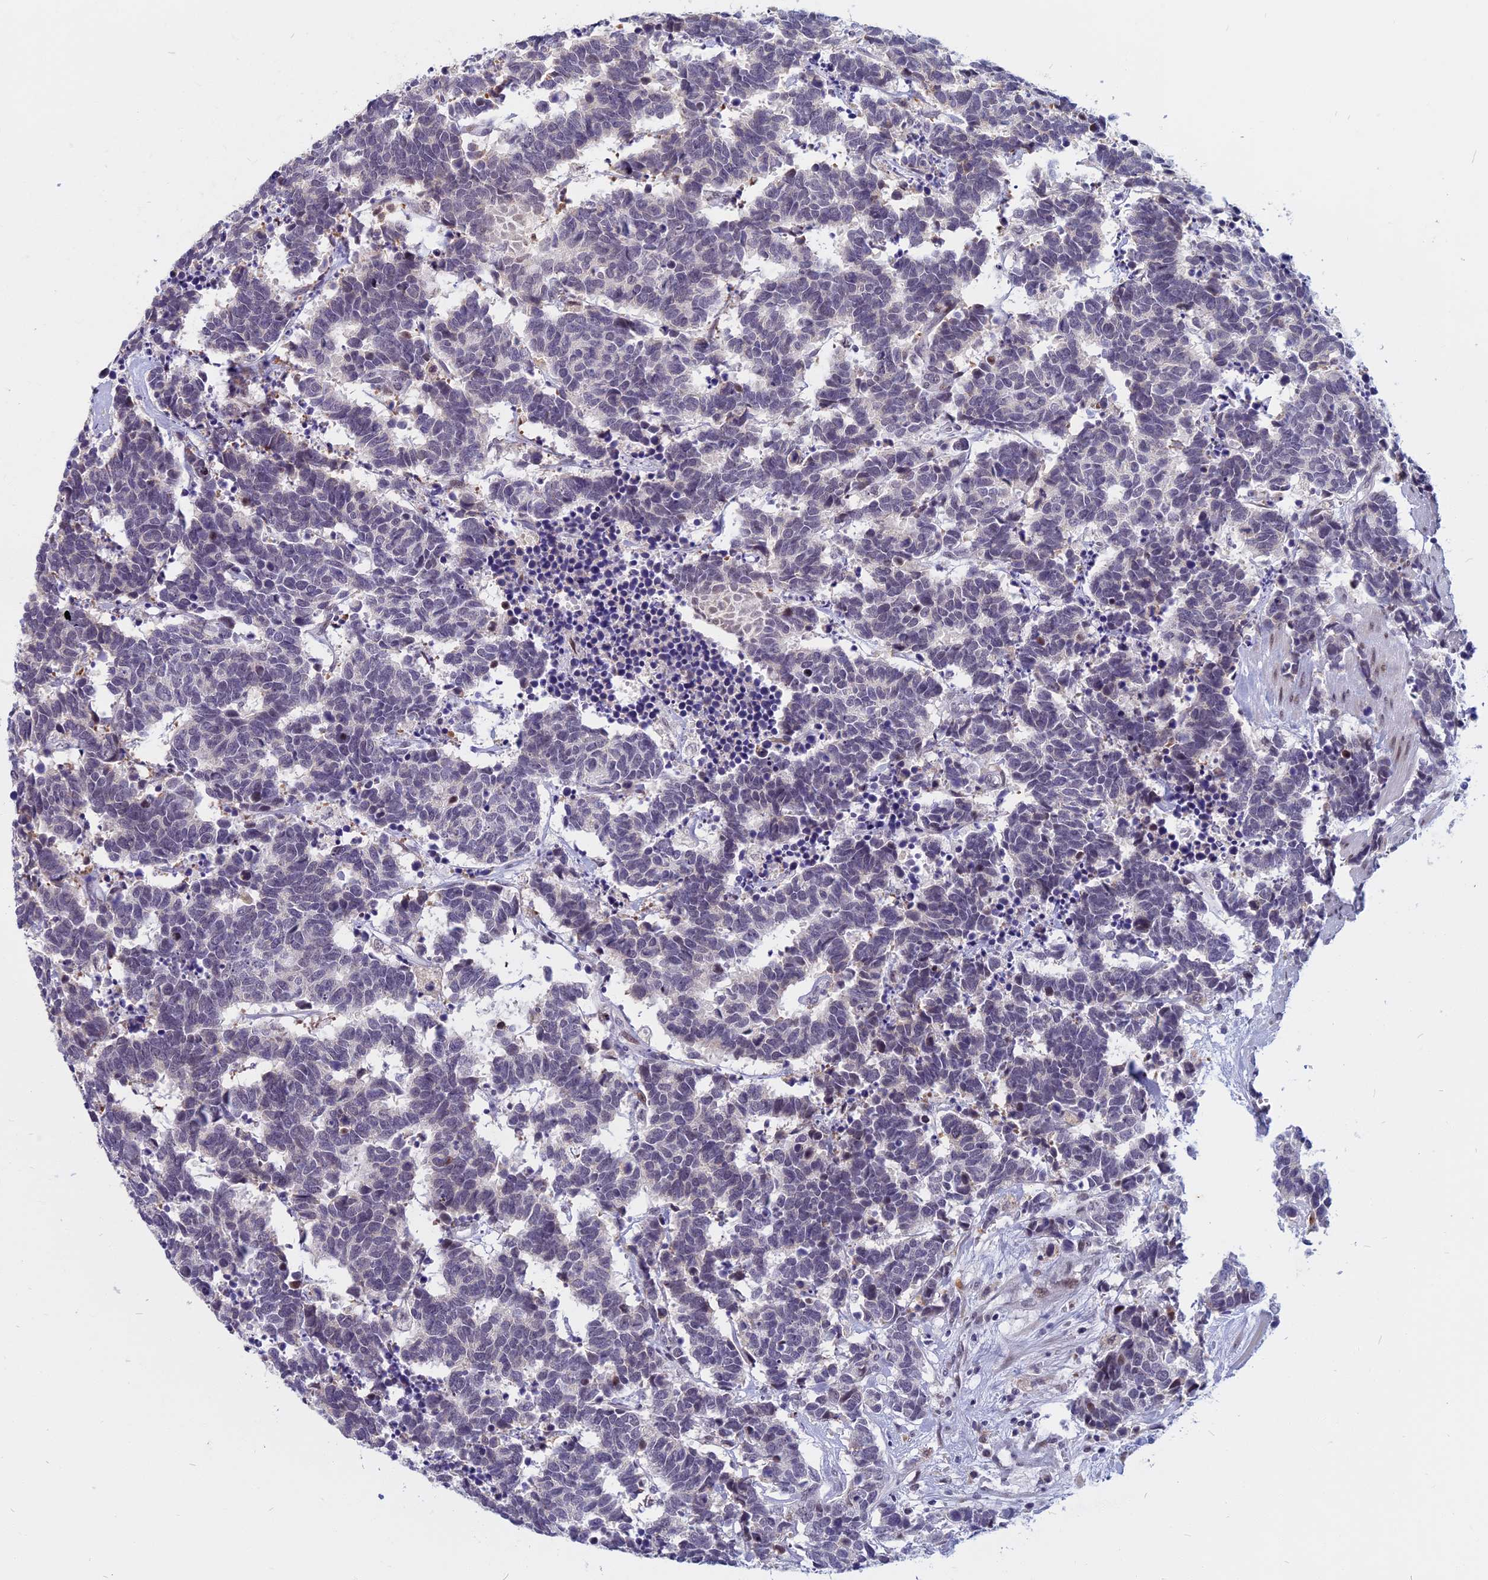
{"staining": {"intensity": "negative", "quantity": "none", "location": "none"}, "tissue": "carcinoid", "cell_type": "Tumor cells", "image_type": "cancer", "snomed": [{"axis": "morphology", "description": "Carcinoma, NOS"}, {"axis": "morphology", "description": "Carcinoid, malignant, NOS"}, {"axis": "topography", "description": "Urinary bladder"}], "caption": "Histopathology image shows no significant protein positivity in tumor cells of carcinoma.", "gene": "CDC7", "patient": {"sex": "male", "age": 57}}